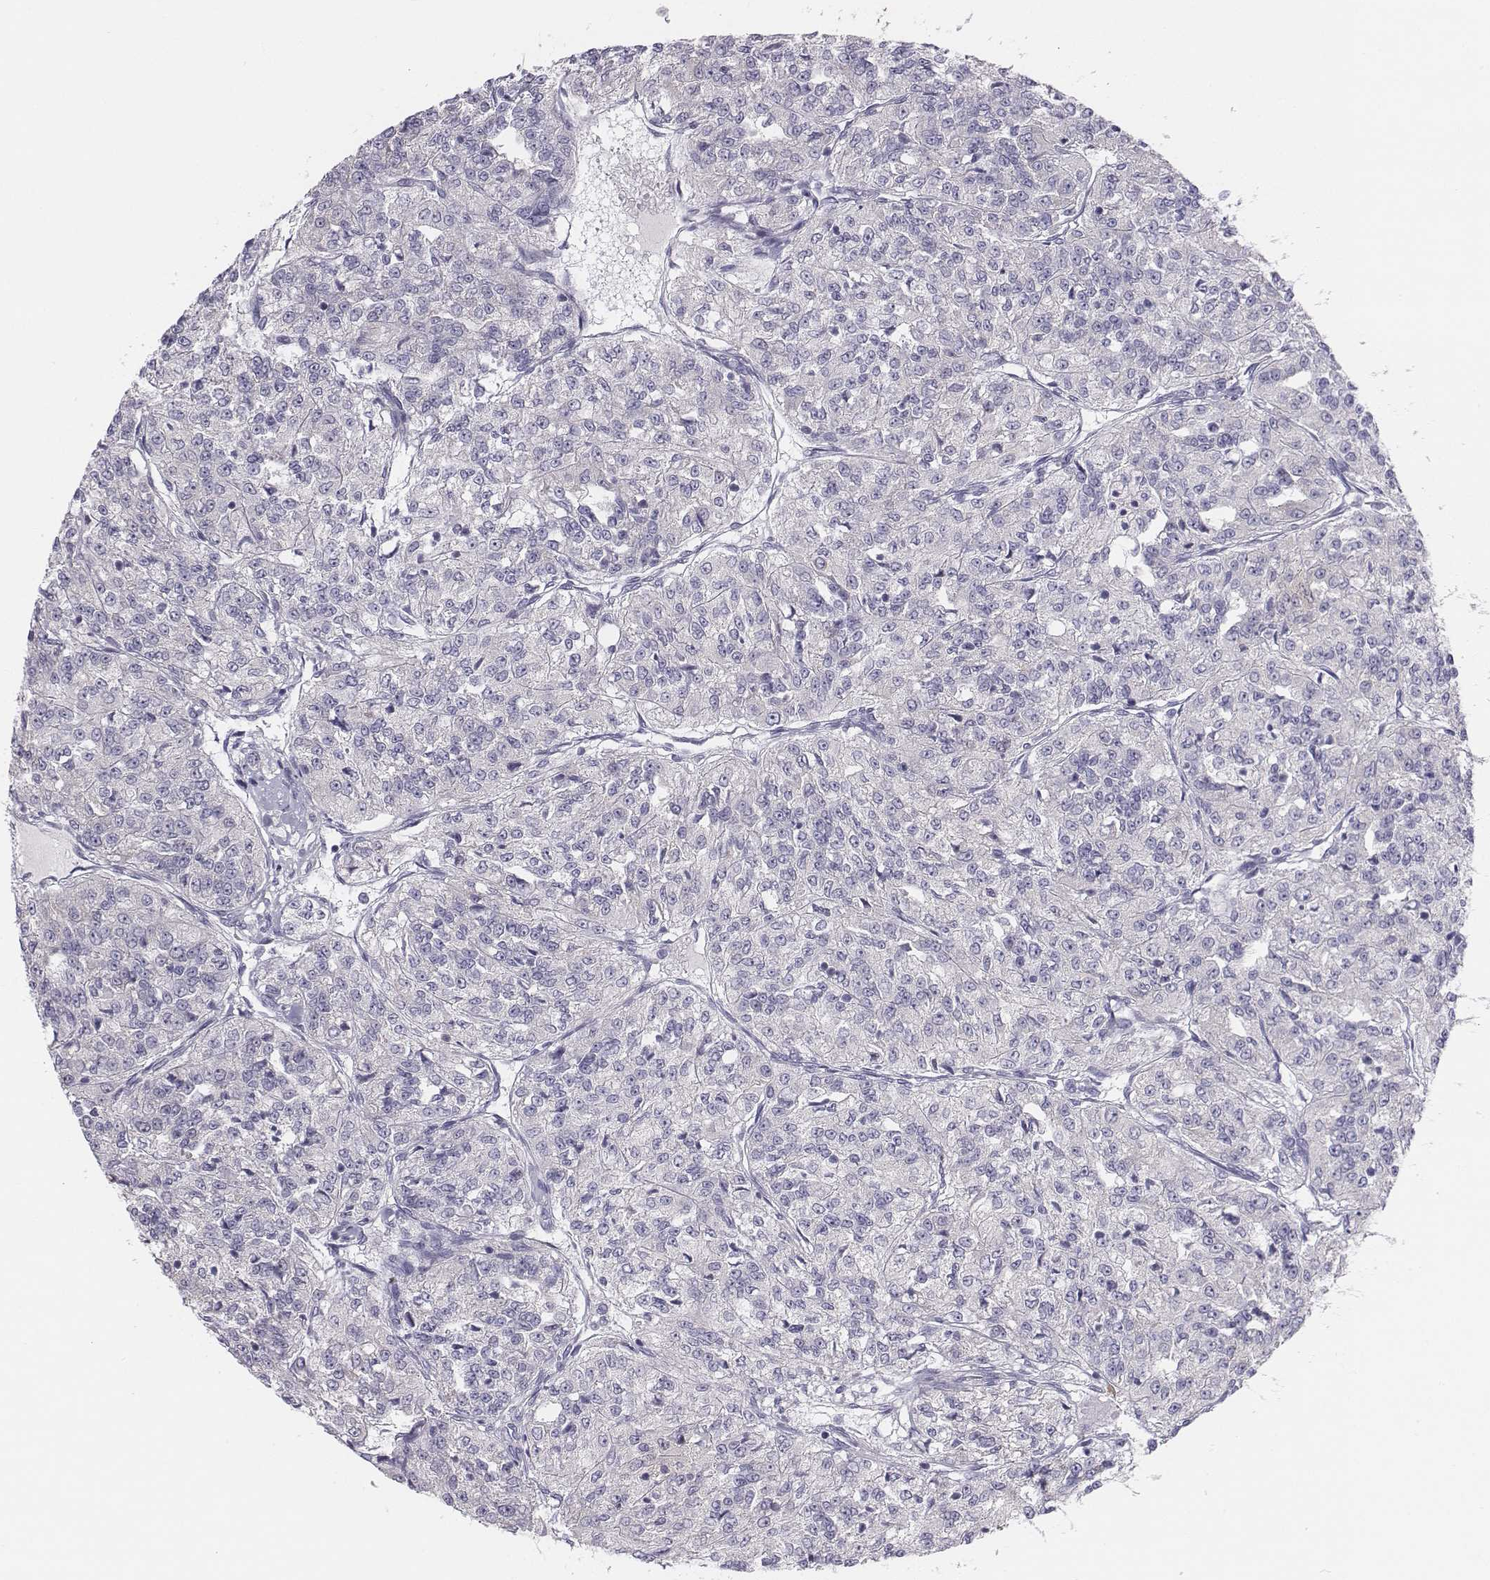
{"staining": {"intensity": "negative", "quantity": "none", "location": "none"}, "tissue": "renal cancer", "cell_type": "Tumor cells", "image_type": "cancer", "snomed": [{"axis": "morphology", "description": "Adenocarcinoma, NOS"}, {"axis": "topography", "description": "Kidney"}], "caption": "DAB immunohistochemical staining of human renal cancer shows no significant expression in tumor cells. (Brightfield microscopy of DAB IHC at high magnification).", "gene": "CHST14", "patient": {"sex": "female", "age": 63}}